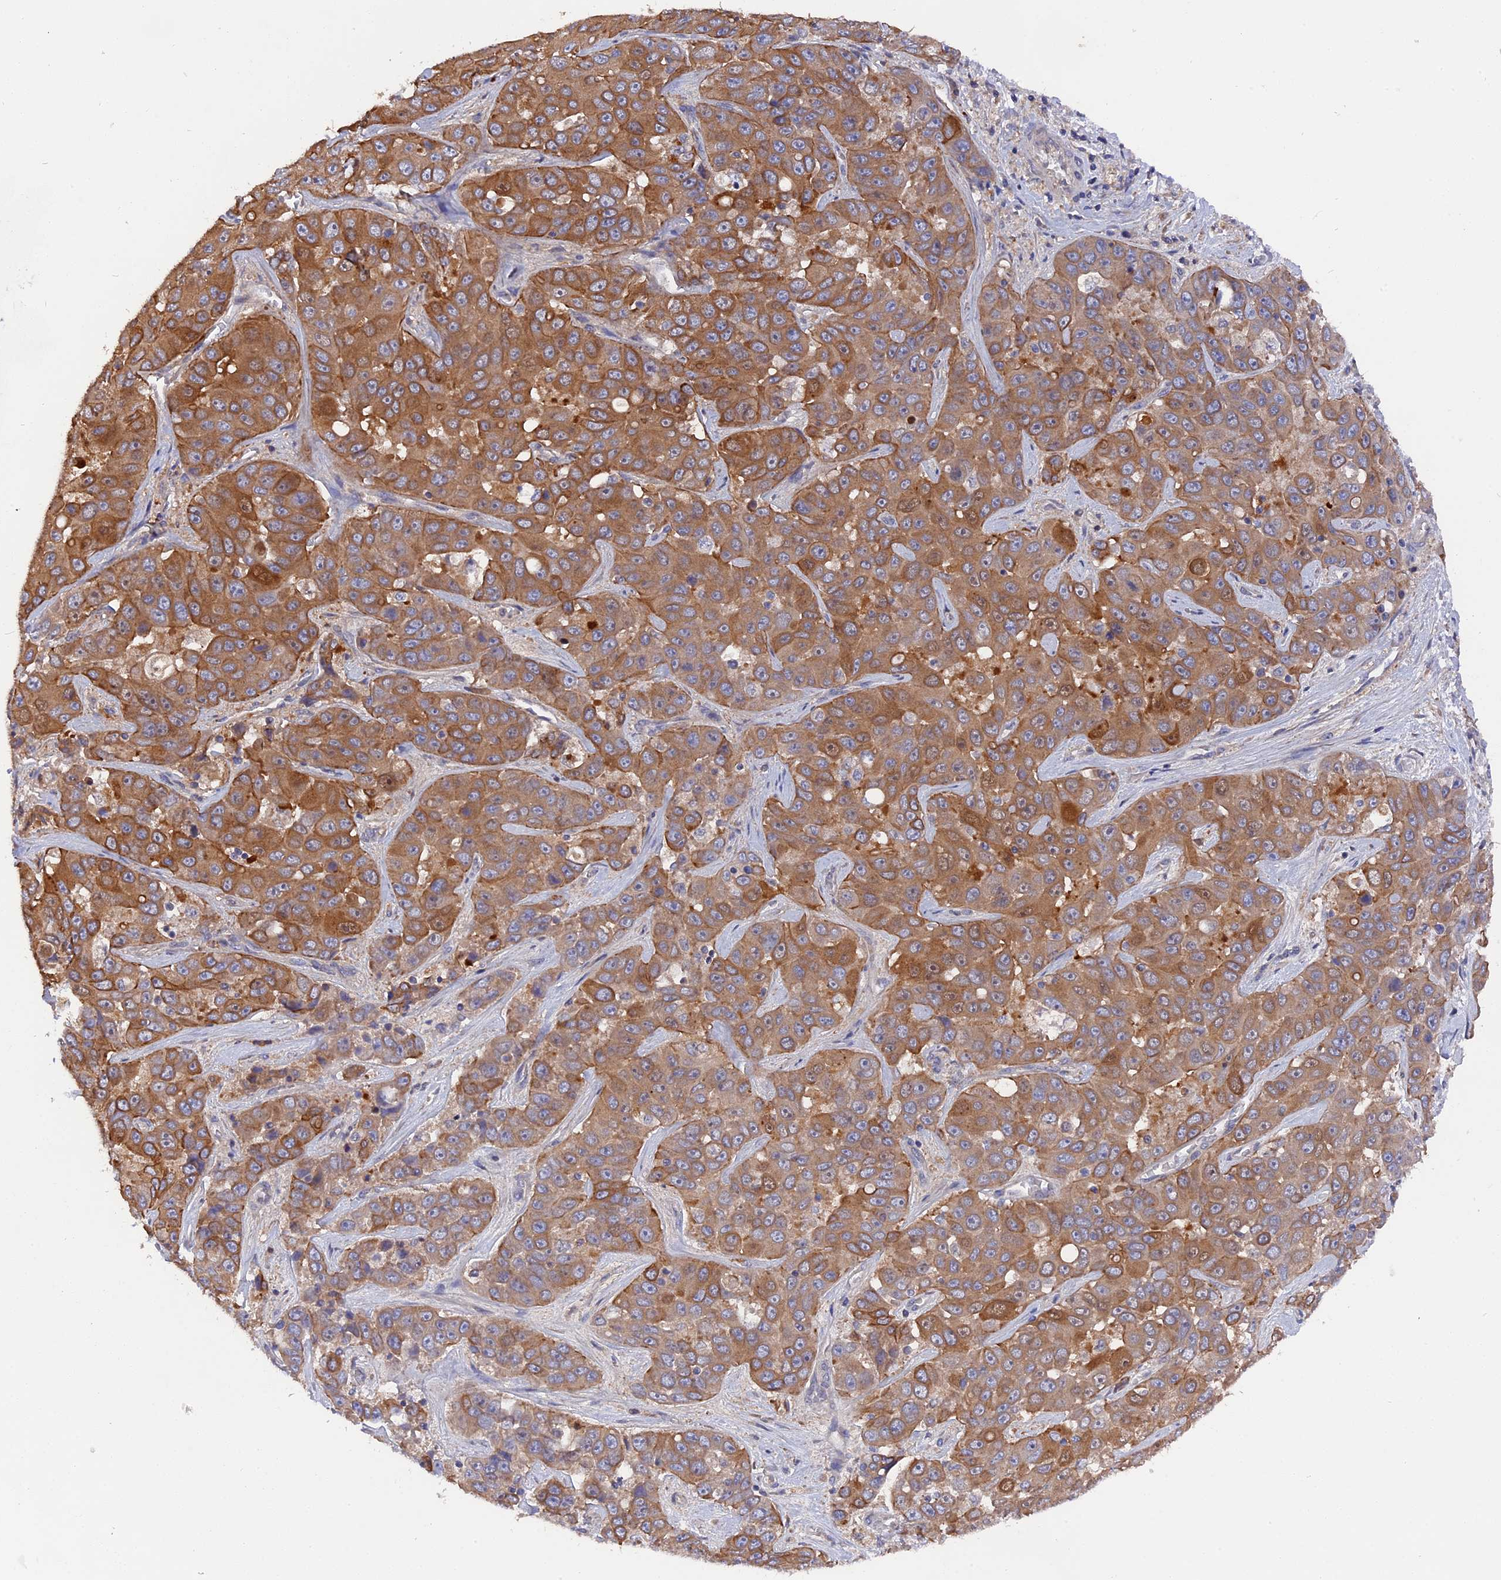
{"staining": {"intensity": "moderate", "quantity": ">75%", "location": "cytoplasmic/membranous"}, "tissue": "liver cancer", "cell_type": "Tumor cells", "image_type": "cancer", "snomed": [{"axis": "morphology", "description": "Cholangiocarcinoma"}, {"axis": "topography", "description": "Liver"}], "caption": "Immunohistochemical staining of human liver cholangiocarcinoma reveals medium levels of moderate cytoplasmic/membranous protein positivity in about >75% of tumor cells. Ihc stains the protein in brown and the nuclei are stained blue.", "gene": "ZCCHC2", "patient": {"sex": "female", "age": 52}}